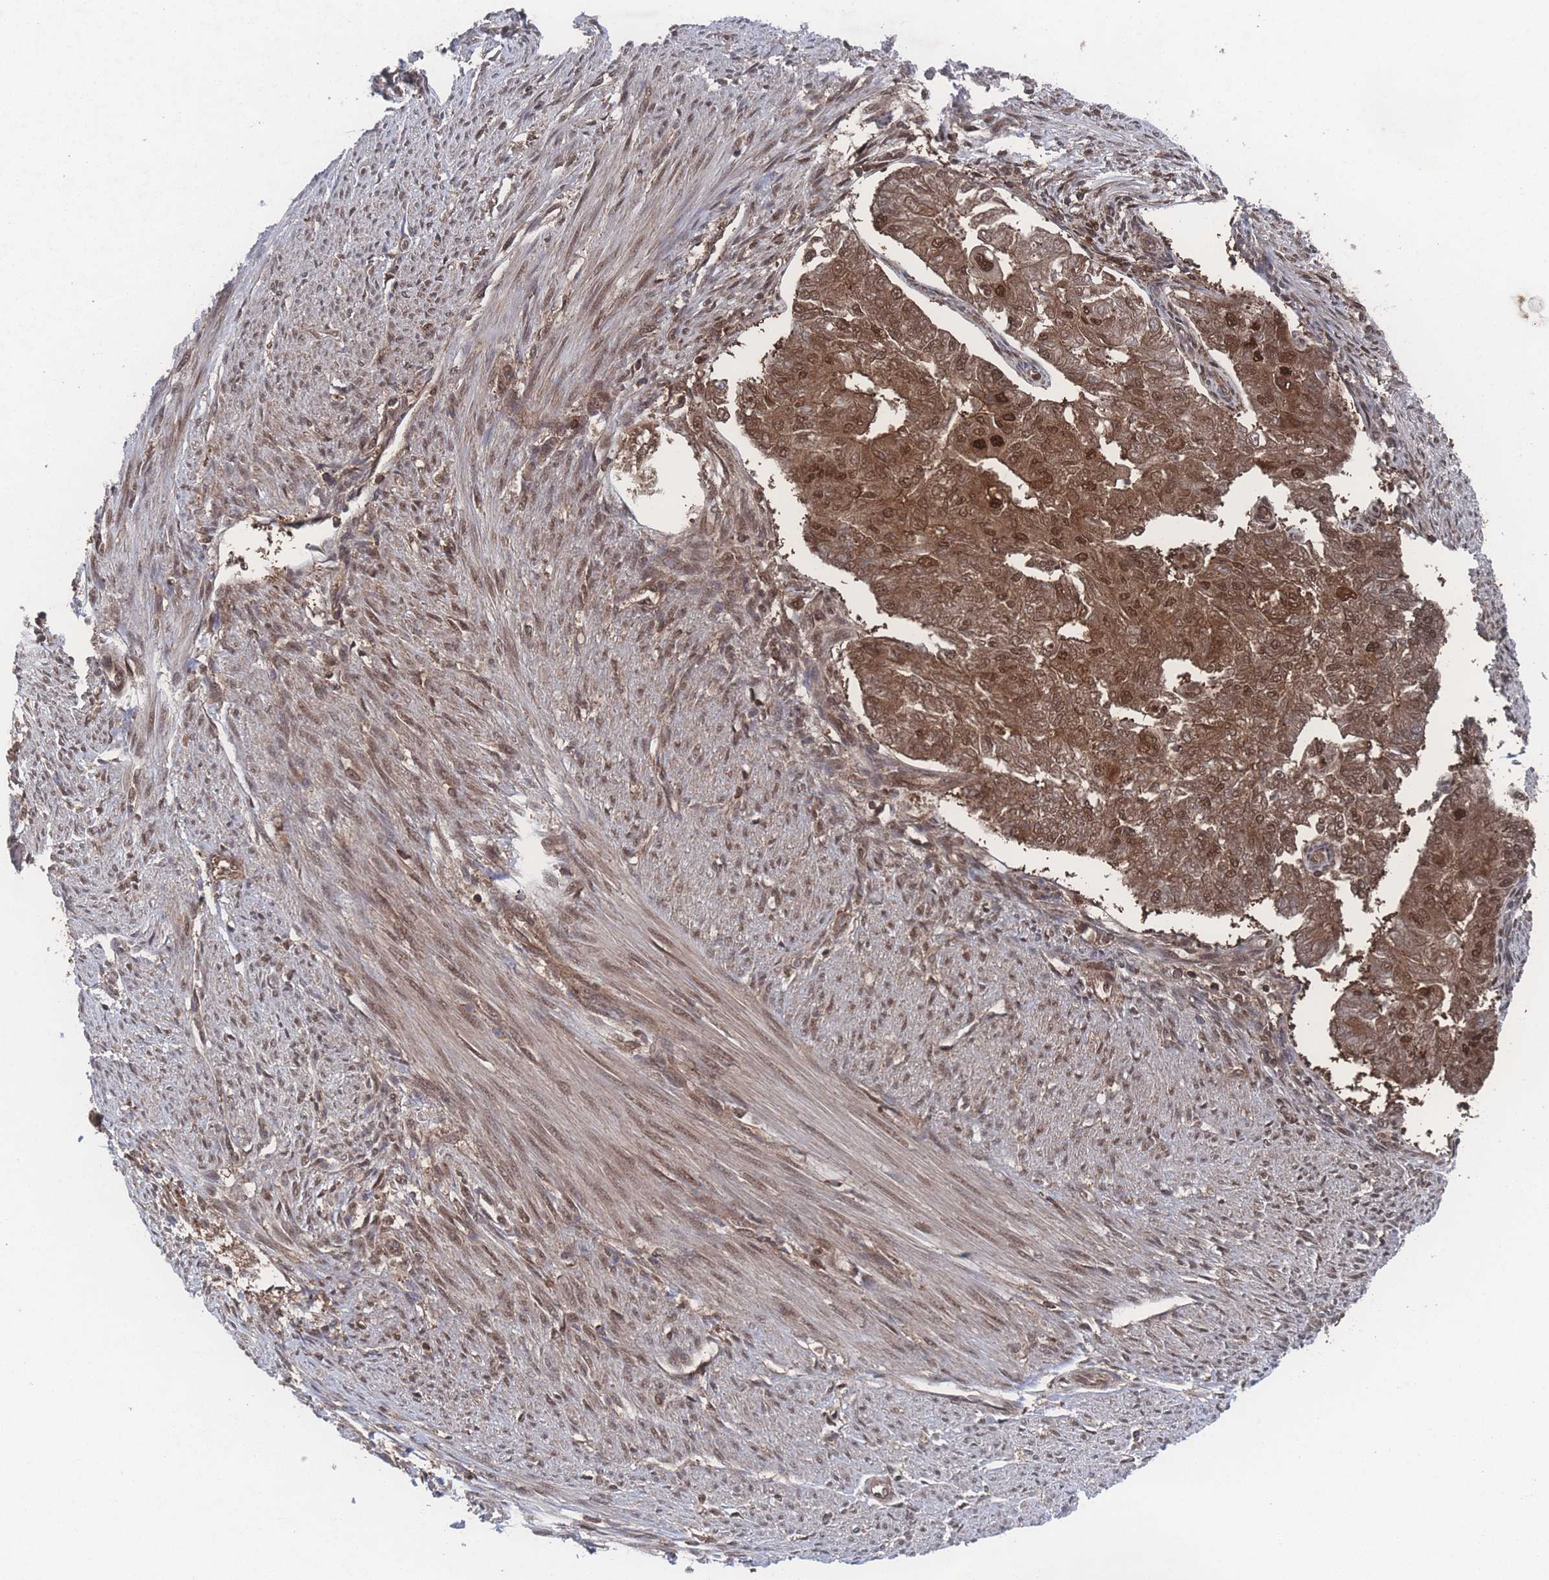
{"staining": {"intensity": "moderate", "quantity": ">75%", "location": "cytoplasmic/membranous,nuclear"}, "tissue": "endometrial cancer", "cell_type": "Tumor cells", "image_type": "cancer", "snomed": [{"axis": "morphology", "description": "Adenocarcinoma, NOS"}, {"axis": "topography", "description": "Endometrium"}], "caption": "Human endometrial cancer stained for a protein (brown) displays moderate cytoplasmic/membranous and nuclear positive expression in about >75% of tumor cells.", "gene": "PSMA1", "patient": {"sex": "female", "age": 32}}